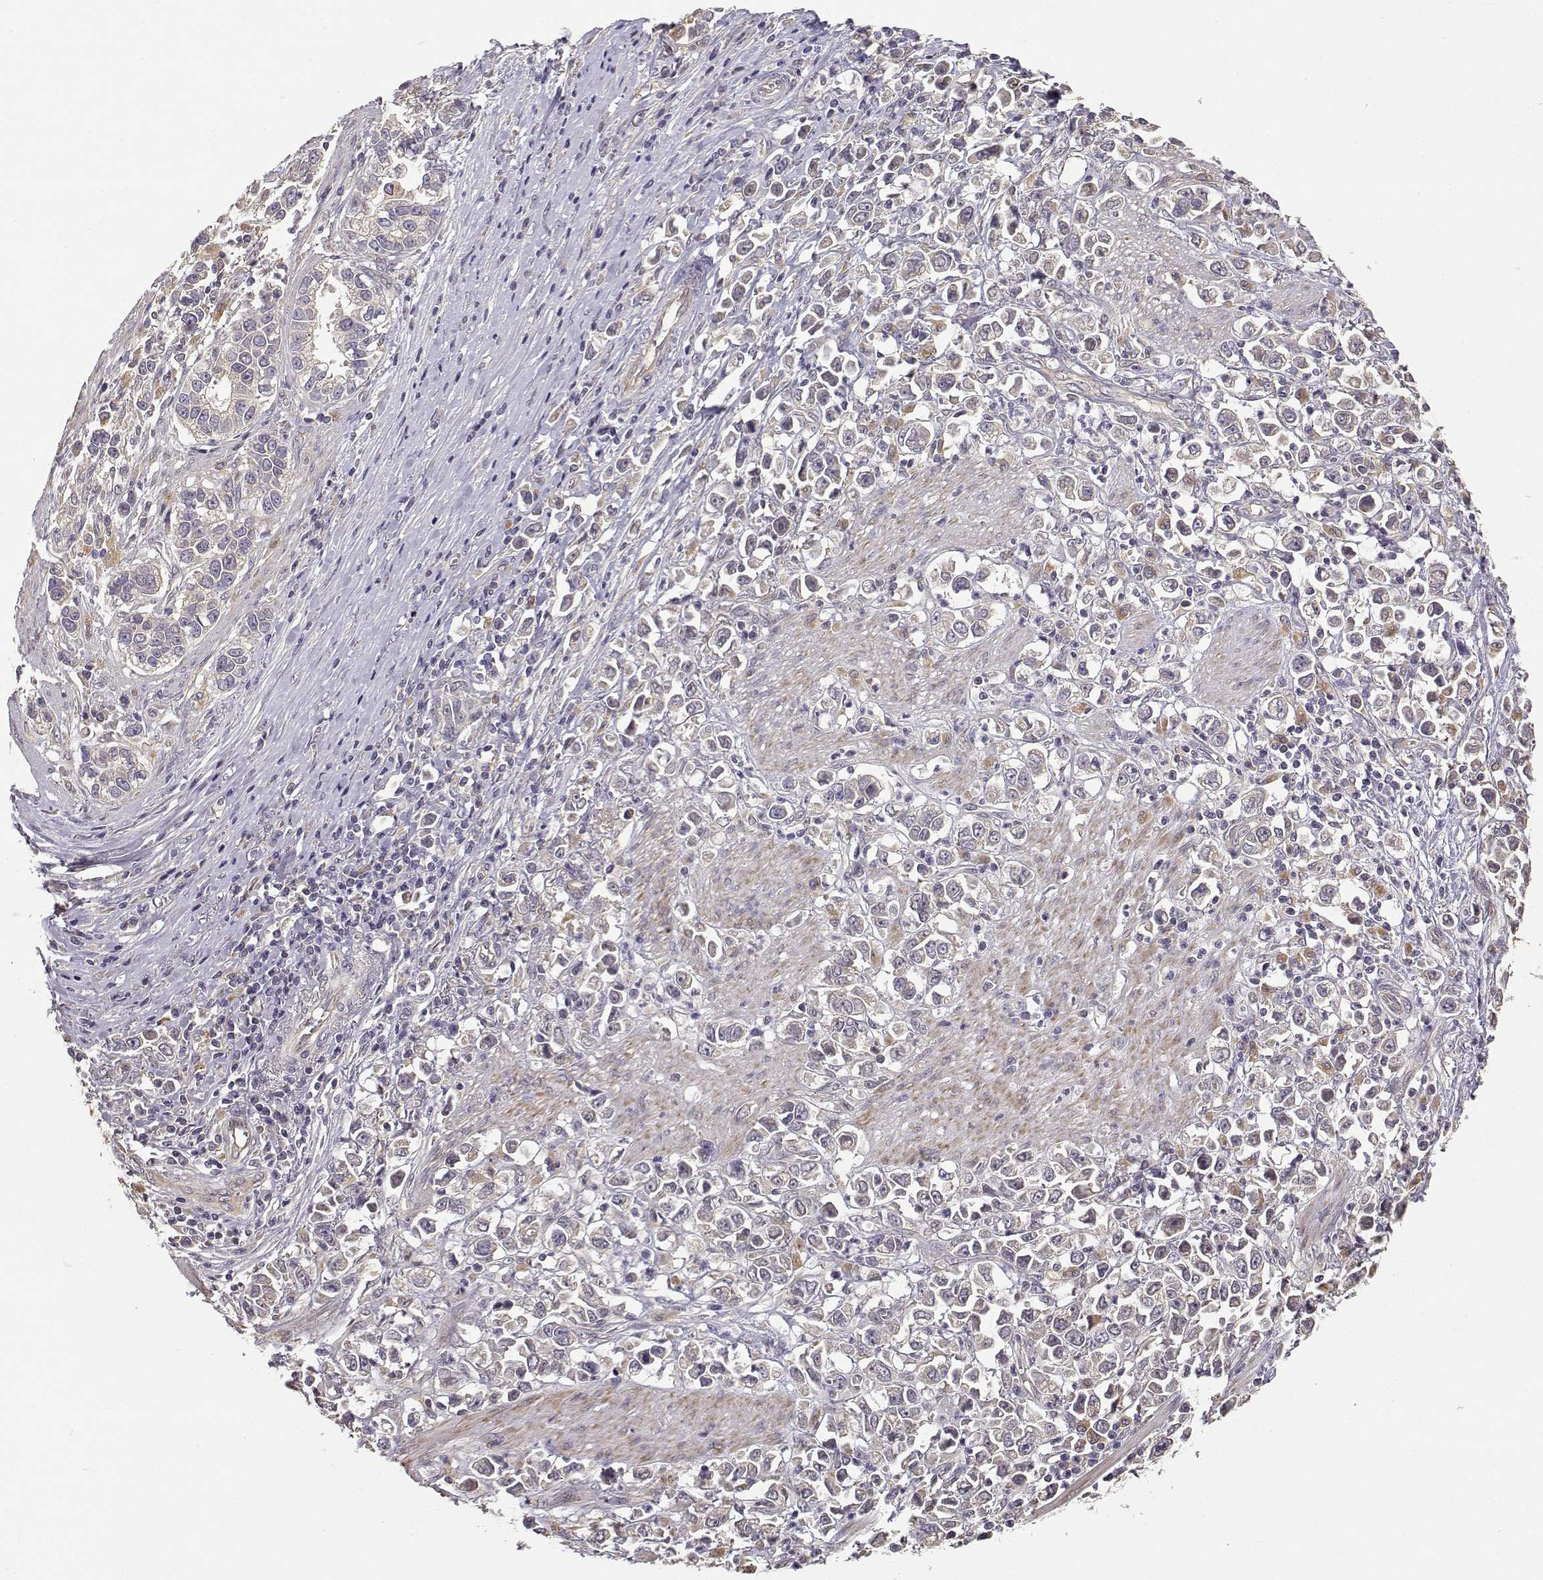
{"staining": {"intensity": "moderate", "quantity": "<25%", "location": "cytoplasmic/membranous"}, "tissue": "stomach cancer", "cell_type": "Tumor cells", "image_type": "cancer", "snomed": [{"axis": "morphology", "description": "Adenocarcinoma, NOS"}, {"axis": "topography", "description": "Stomach"}], "caption": "A low amount of moderate cytoplasmic/membranous staining is seen in approximately <25% of tumor cells in stomach cancer tissue.", "gene": "CRIM1", "patient": {"sex": "male", "age": 93}}